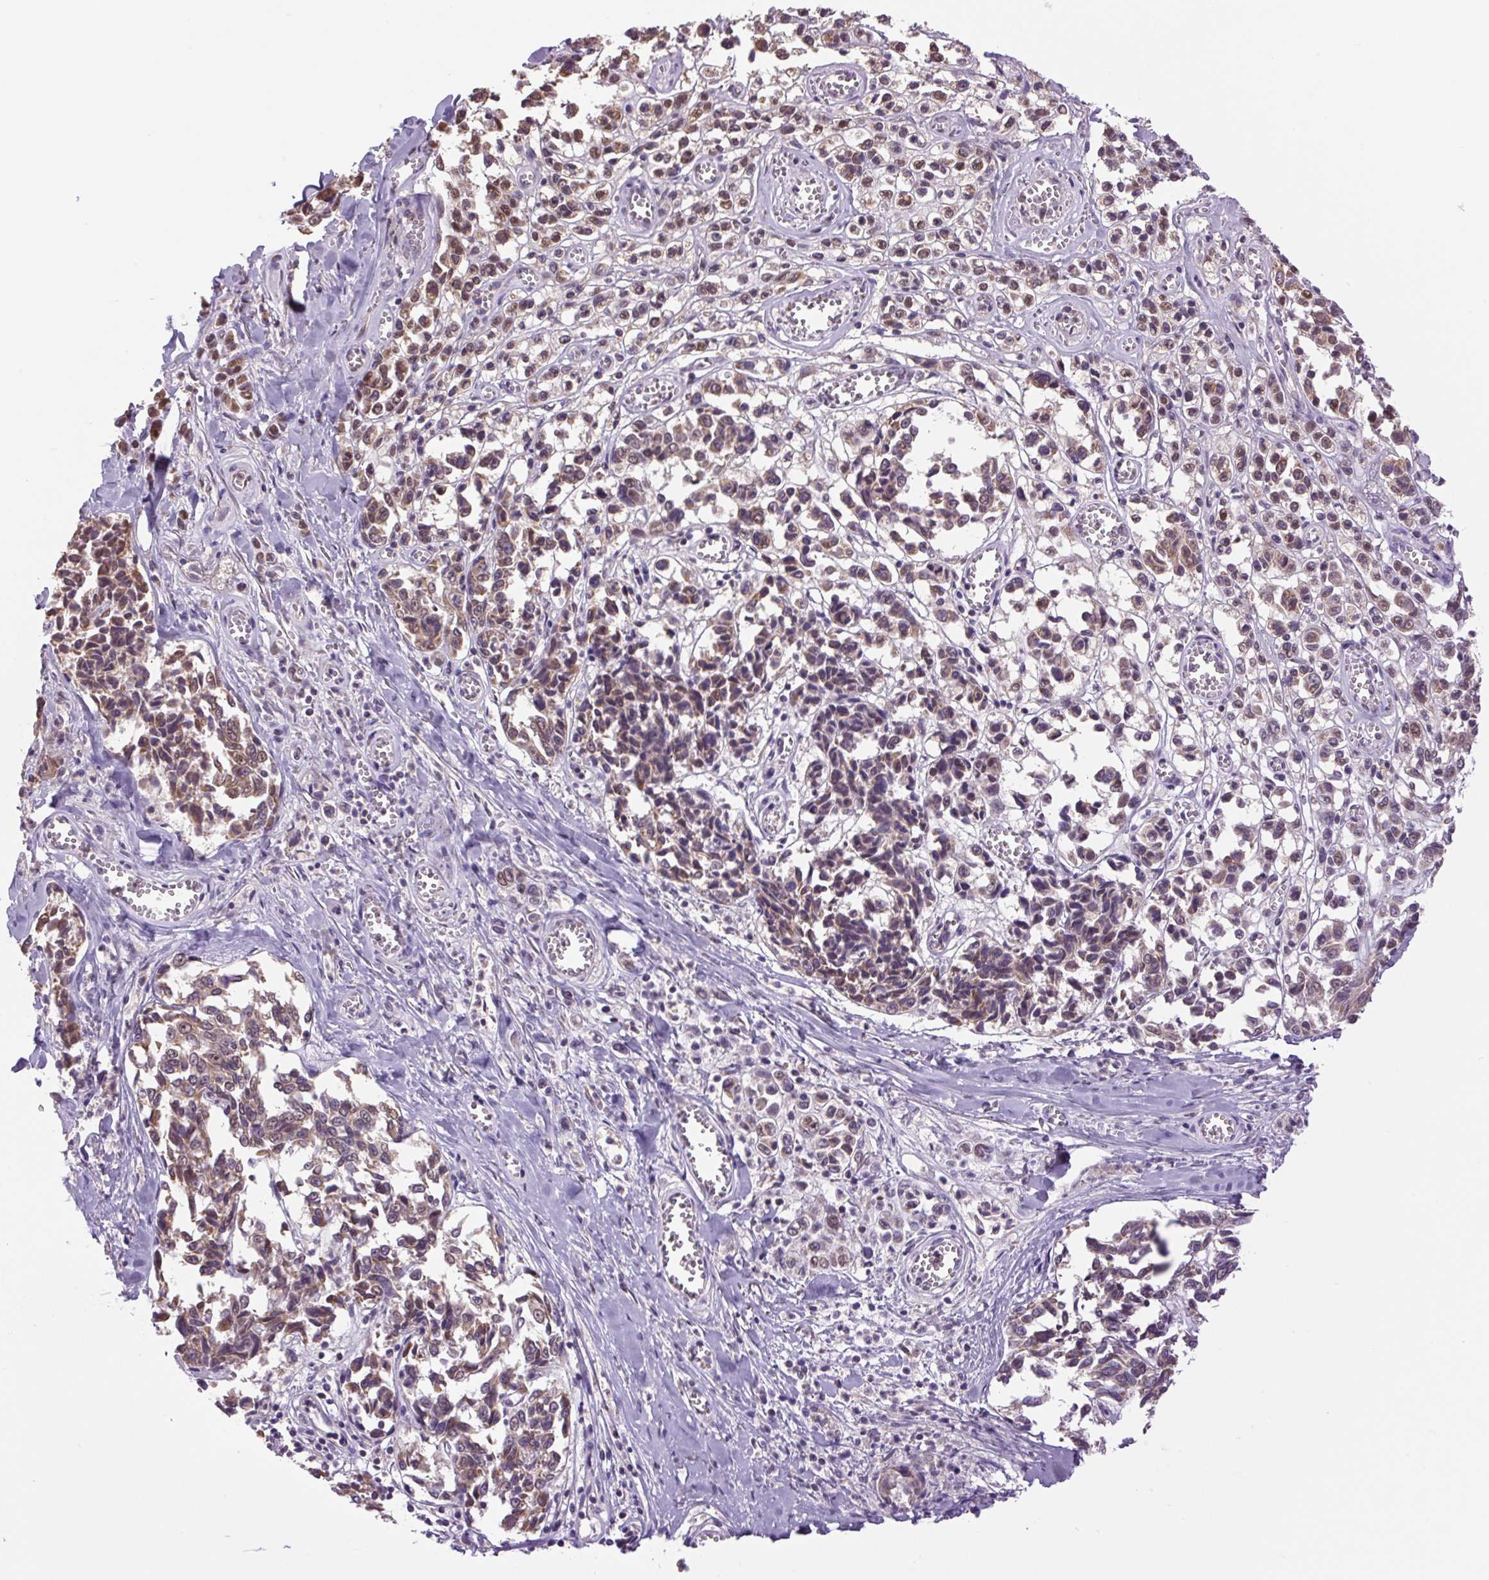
{"staining": {"intensity": "moderate", "quantity": ">75%", "location": "cytoplasmic/membranous,nuclear"}, "tissue": "melanoma", "cell_type": "Tumor cells", "image_type": "cancer", "snomed": [{"axis": "morphology", "description": "Malignant melanoma, NOS"}, {"axis": "topography", "description": "Skin"}], "caption": "Protein analysis of melanoma tissue demonstrates moderate cytoplasmic/membranous and nuclear staining in approximately >75% of tumor cells. (DAB (3,3'-diaminobenzidine) IHC with brightfield microscopy, high magnification).", "gene": "SGF29", "patient": {"sex": "female", "age": 64}}